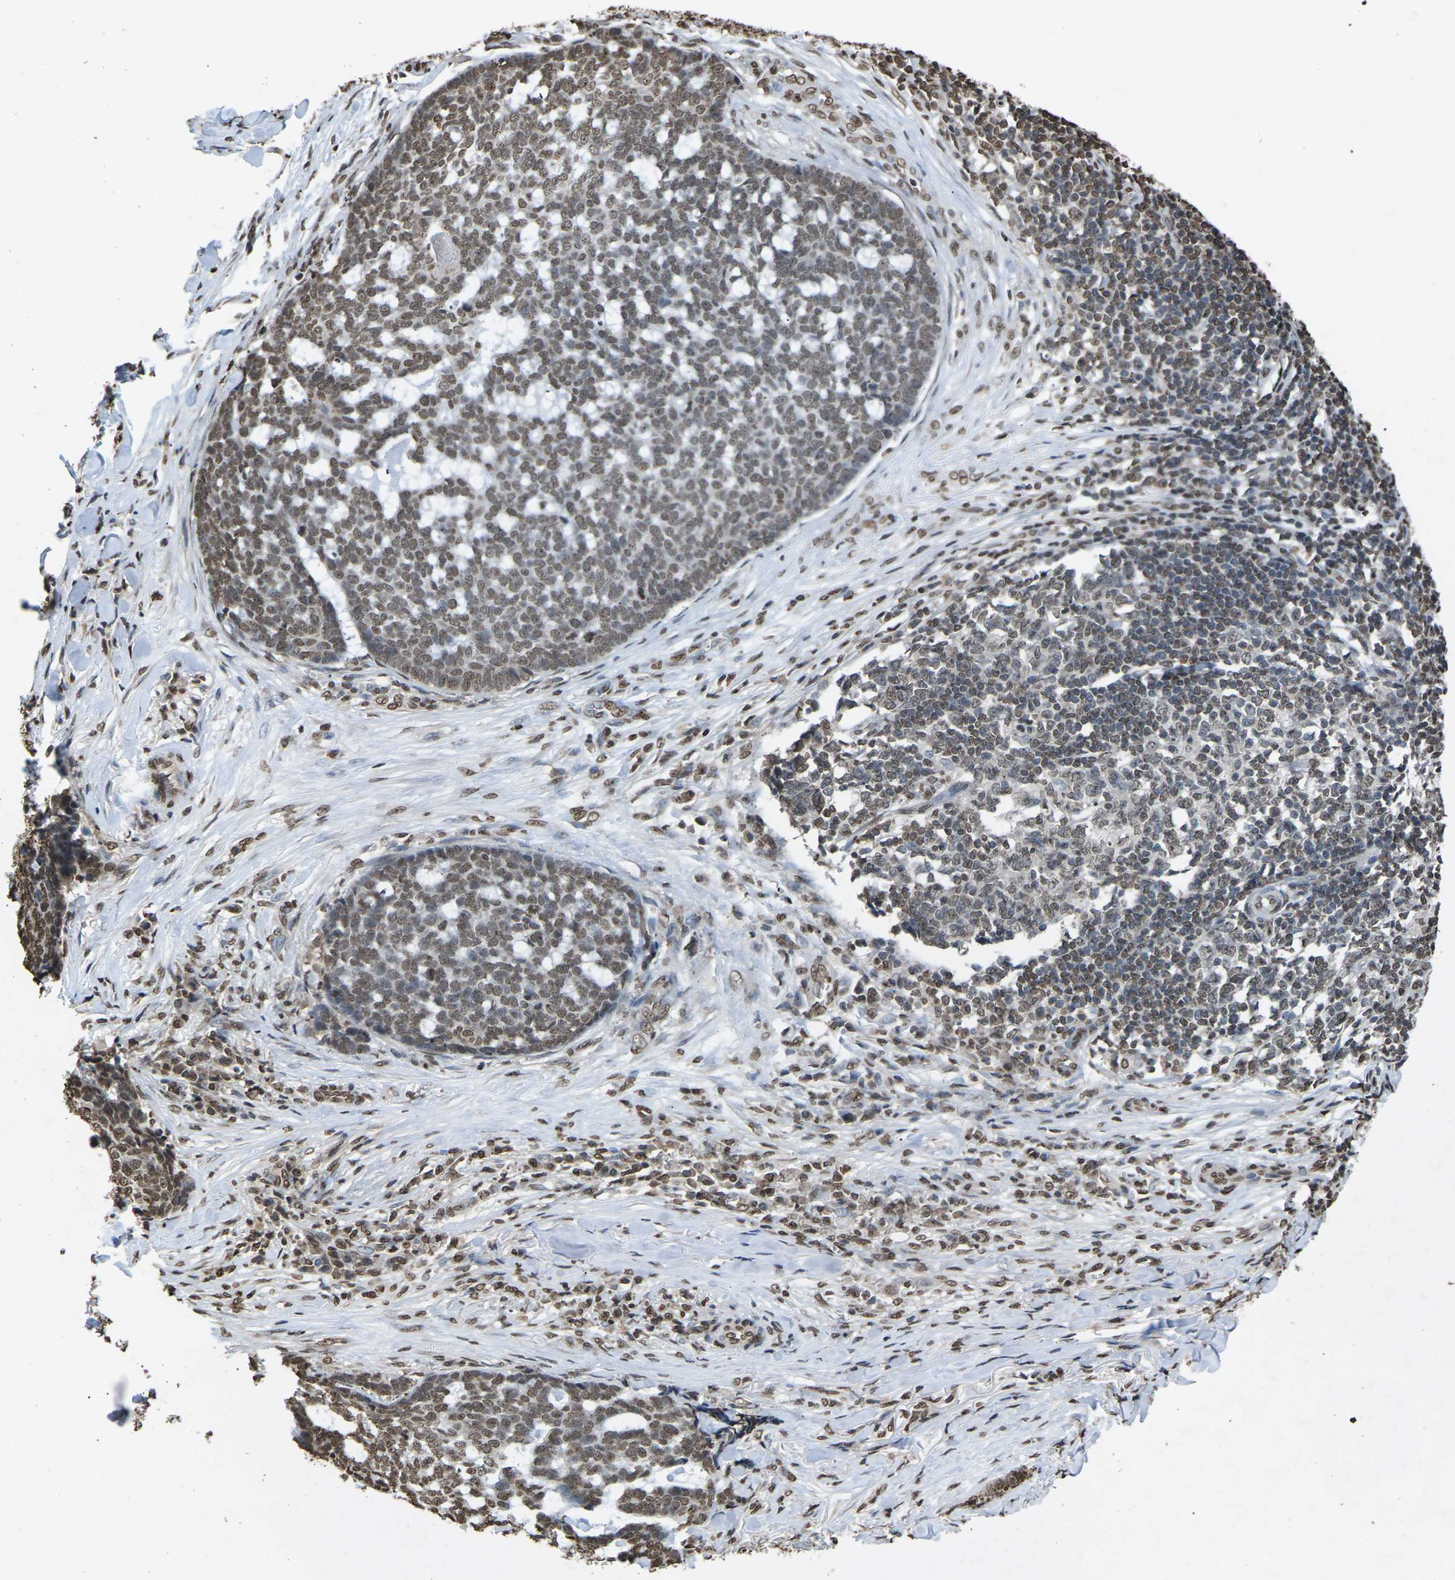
{"staining": {"intensity": "moderate", "quantity": ">75%", "location": "nuclear"}, "tissue": "skin cancer", "cell_type": "Tumor cells", "image_type": "cancer", "snomed": [{"axis": "morphology", "description": "Basal cell carcinoma"}, {"axis": "topography", "description": "Skin"}], "caption": "Moderate nuclear staining is present in approximately >75% of tumor cells in skin cancer (basal cell carcinoma).", "gene": "EMSY", "patient": {"sex": "male", "age": 84}}